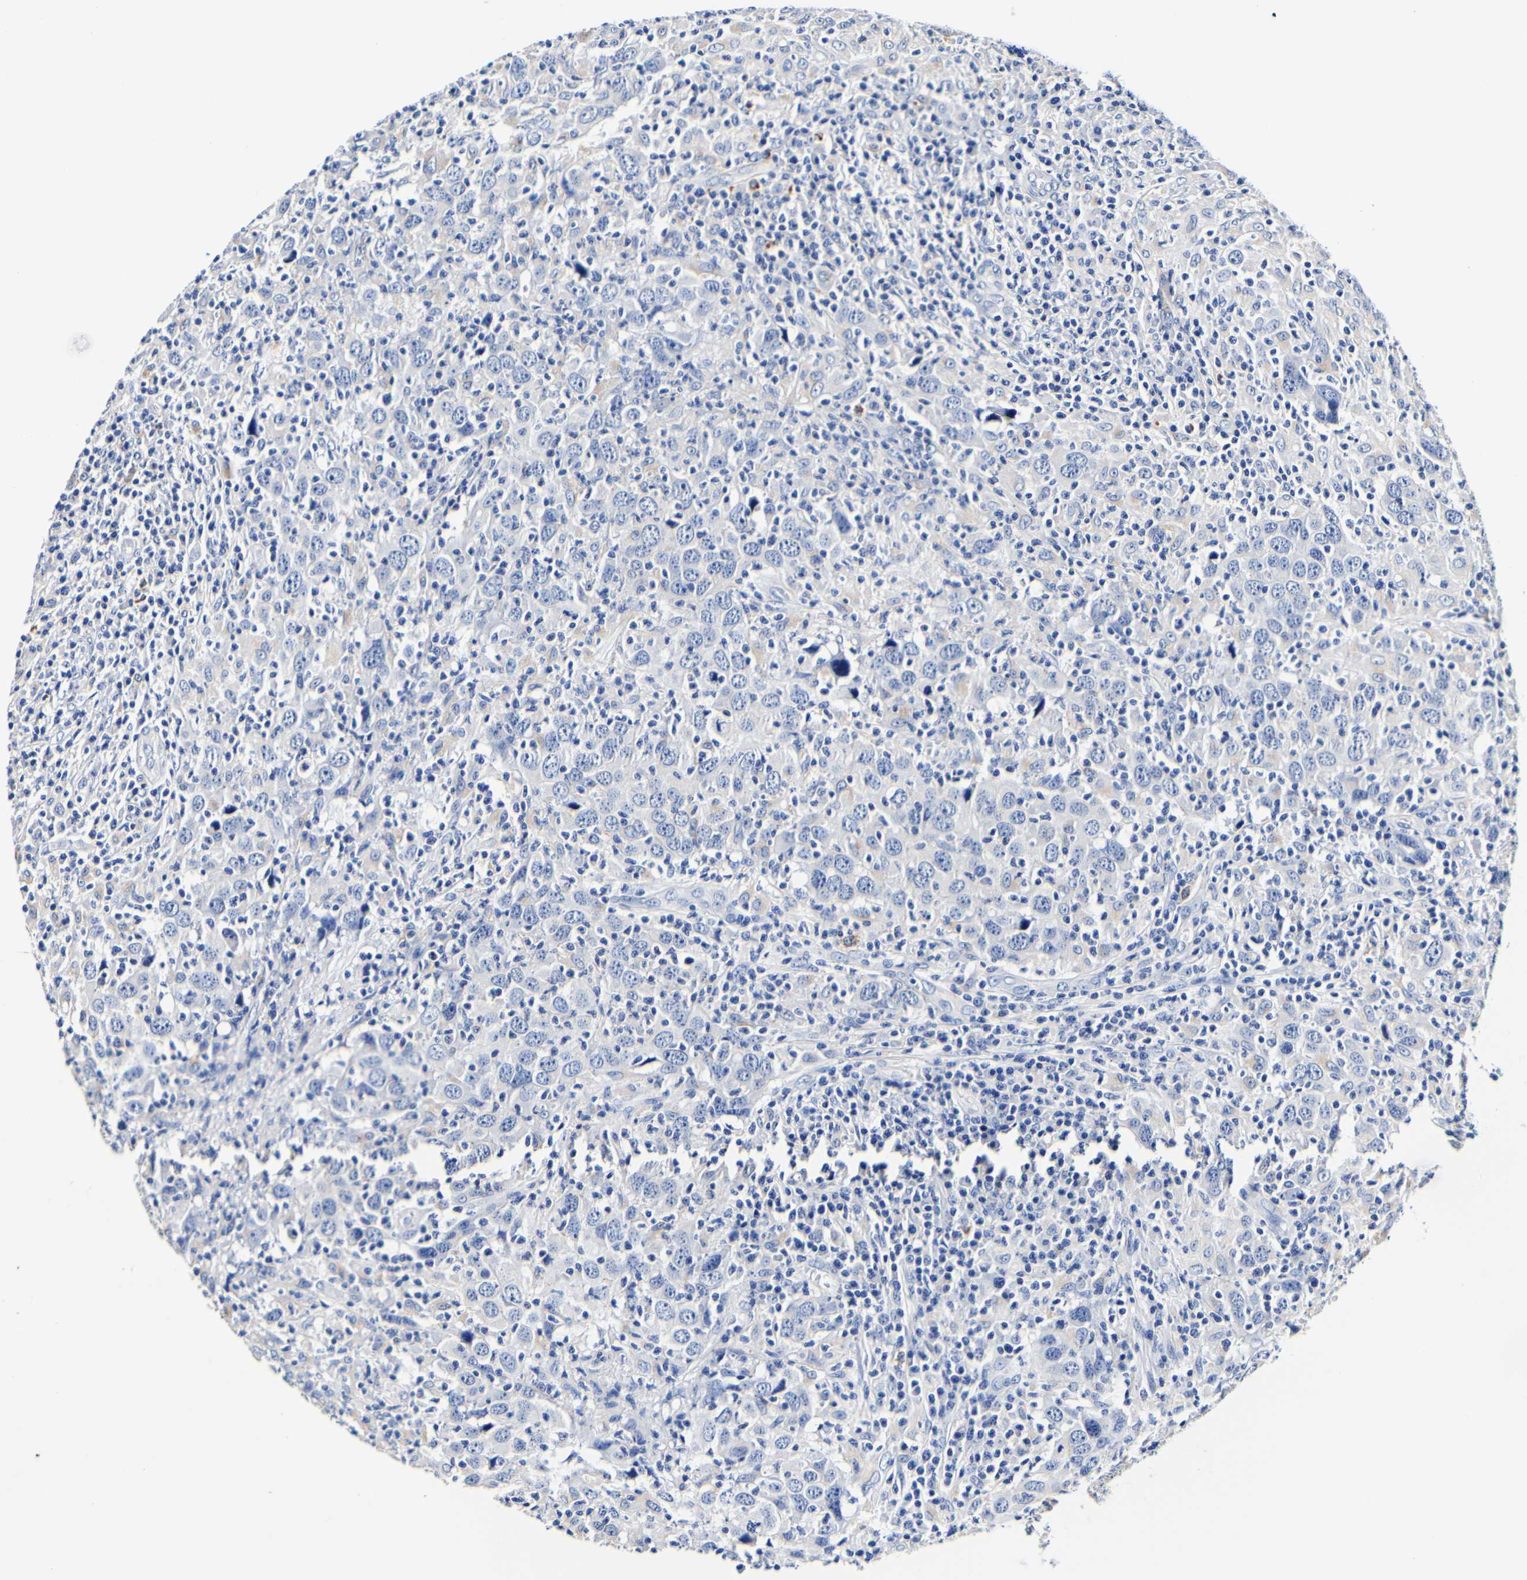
{"staining": {"intensity": "negative", "quantity": "none", "location": "none"}, "tissue": "head and neck cancer", "cell_type": "Tumor cells", "image_type": "cancer", "snomed": [{"axis": "morphology", "description": "Adenocarcinoma, NOS"}, {"axis": "topography", "description": "Salivary gland"}, {"axis": "topography", "description": "Head-Neck"}], "caption": "IHC micrograph of human head and neck adenocarcinoma stained for a protein (brown), which shows no expression in tumor cells. (DAB (3,3'-diaminobenzidine) immunohistochemistry (IHC), high magnification).", "gene": "CAMK4", "patient": {"sex": "female", "age": 65}}